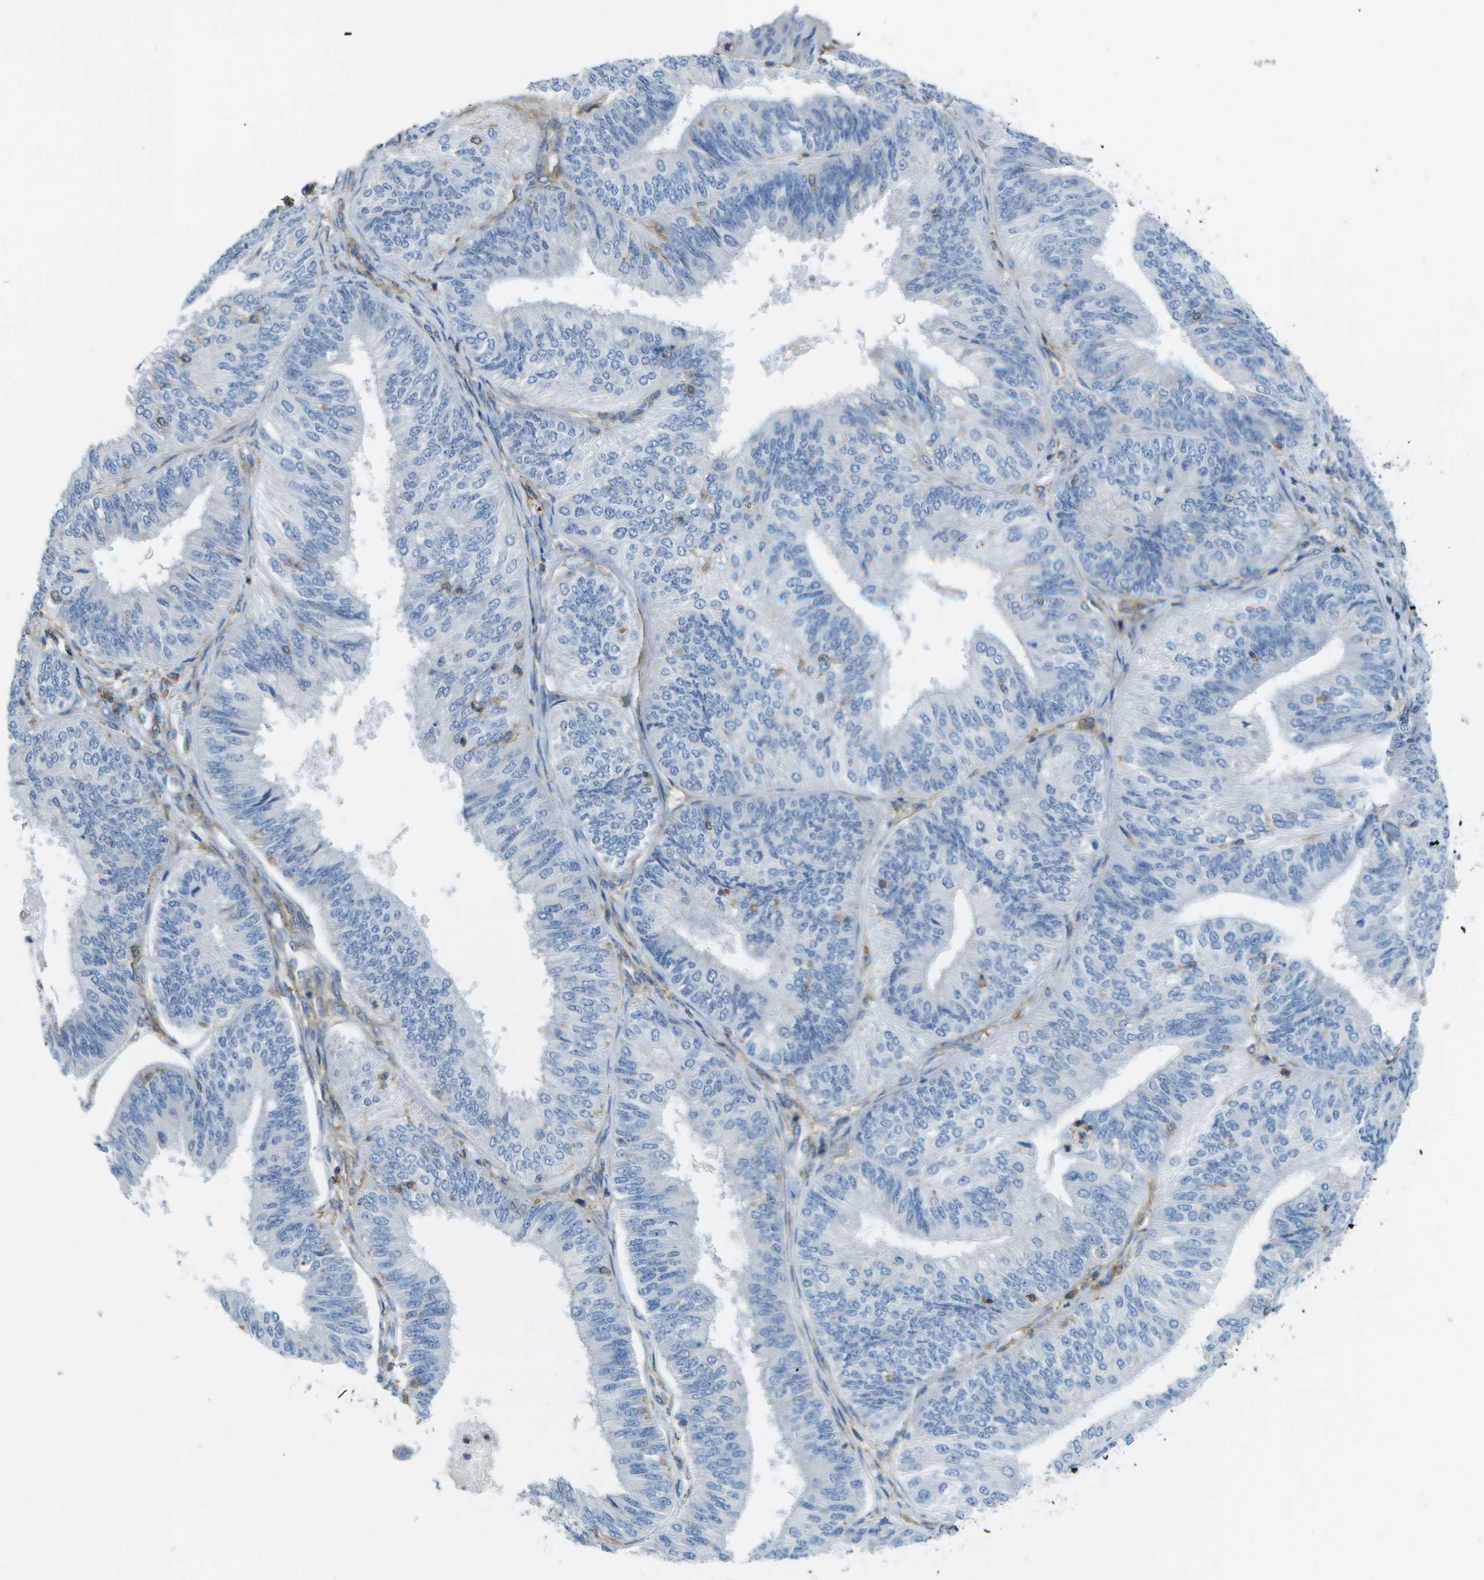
{"staining": {"intensity": "negative", "quantity": "none", "location": "none"}, "tissue": "endometrial cancer", "cell_type": "Tumor cells", "image_type": "cancer", "snomed": [{"axis": "morphology", "description": "Adenocarcinoma, NOS"}, {"axis": "topography", "description": "Endometrium"}], "caption": "This image is of endometrial adenocarcinoma stained with immunohistochemistry to label a protein in brown with the nuclei are counter-stained blue. There is no staining in tumor cells.", "gene": "RCSD1", "patient": {"sex": "female", "age": 58}}